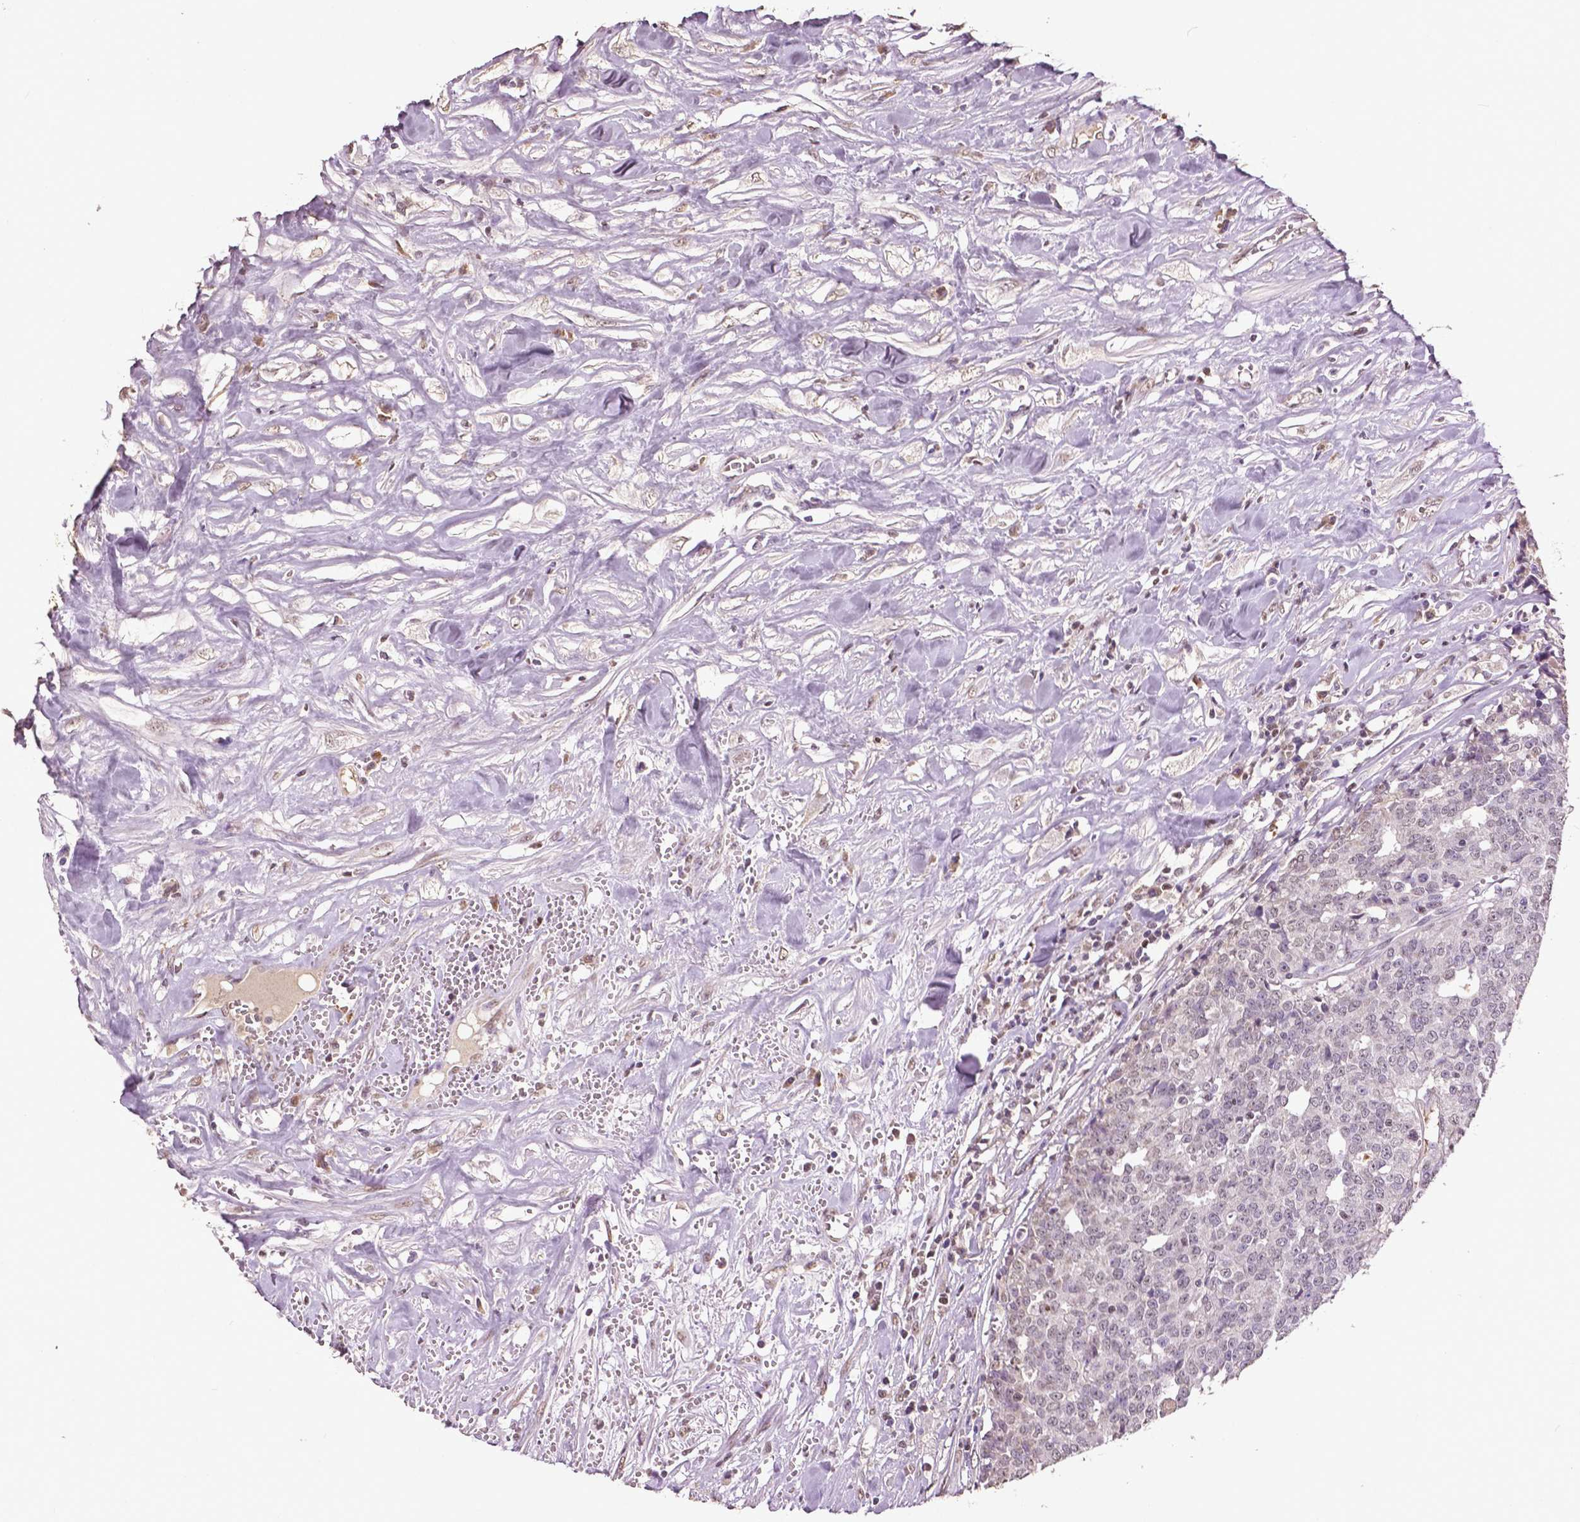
{"staining": {"intensity": "negative", "quantity": "none", "location": "none"}, "tissue": "prostate cancer", "cell_type": "Tumor cells", "image_type": "cancer", "snomed": [{"axis": "morphology", "description": "Adenocarcinoma, High grade"}, {"axis": "topography", "description": "Prostate and seminal vesicle, NOS"}], "caption": "The micrograph shows no staining of tumor cells in prostate cancer (adenocarcinoma (high-grade)).", "gene": "RUNX3", "patient": {"sex": "male", "age": 60}}